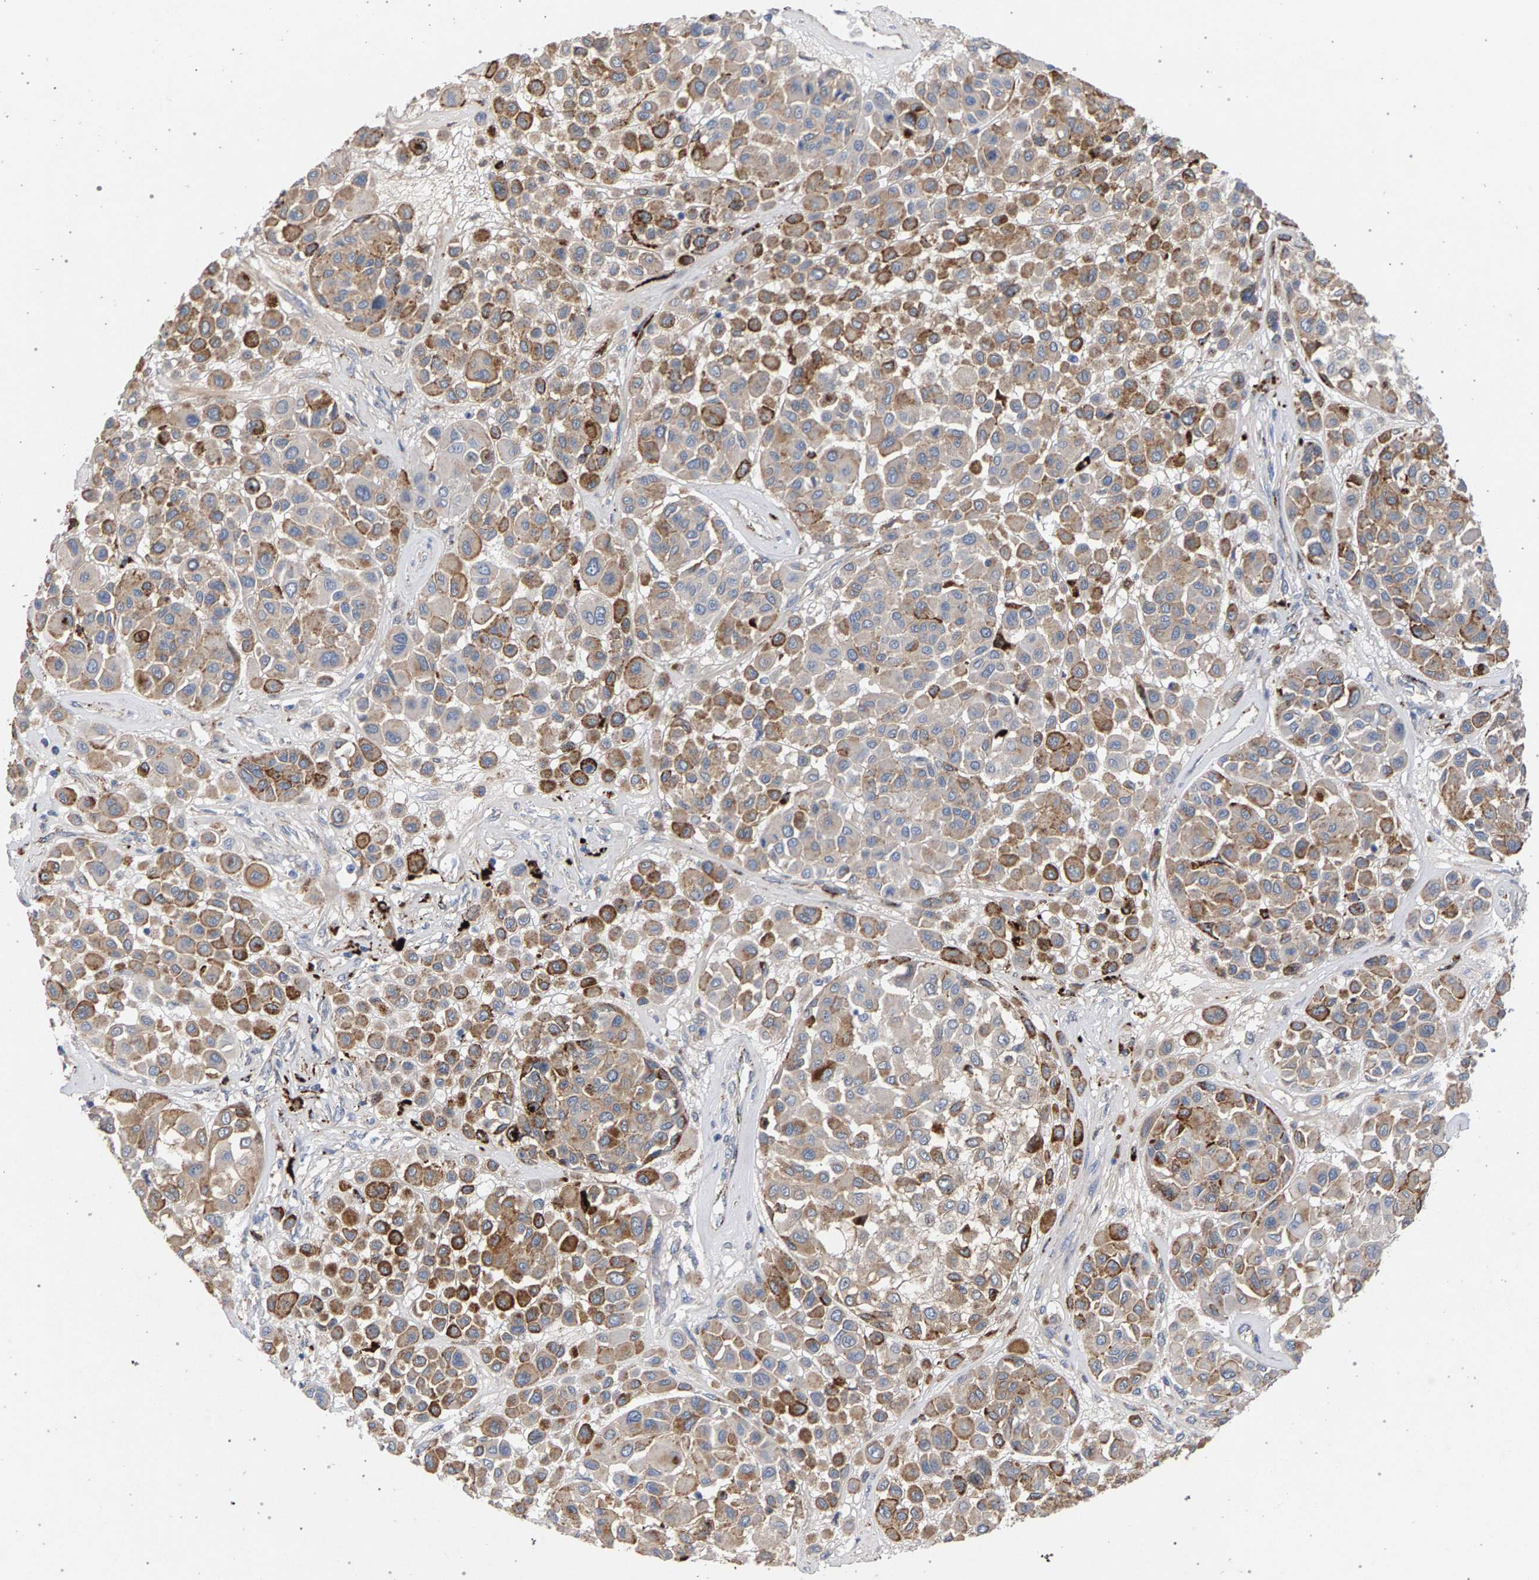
{"staining": {"intensity": "moderate", "quantity": ">75%", "location": "cytoplasmic/membranous"}, "tissue": "melanoma", "cell_type": "Tumor cells", "image_type": "cancer", "snomed": [{"axis": "morphology", "description": "Malignant melanoma, Metastatic site"}, {"axis": "topography", "description": "Soft tissue"}], "caption": "Malignant melanoma (metastatic site) stained with a protein marker shows moderate staining in tumor cells.", "gene": "MAMDC2", "patient": {"sex": "male", "age": 41}}